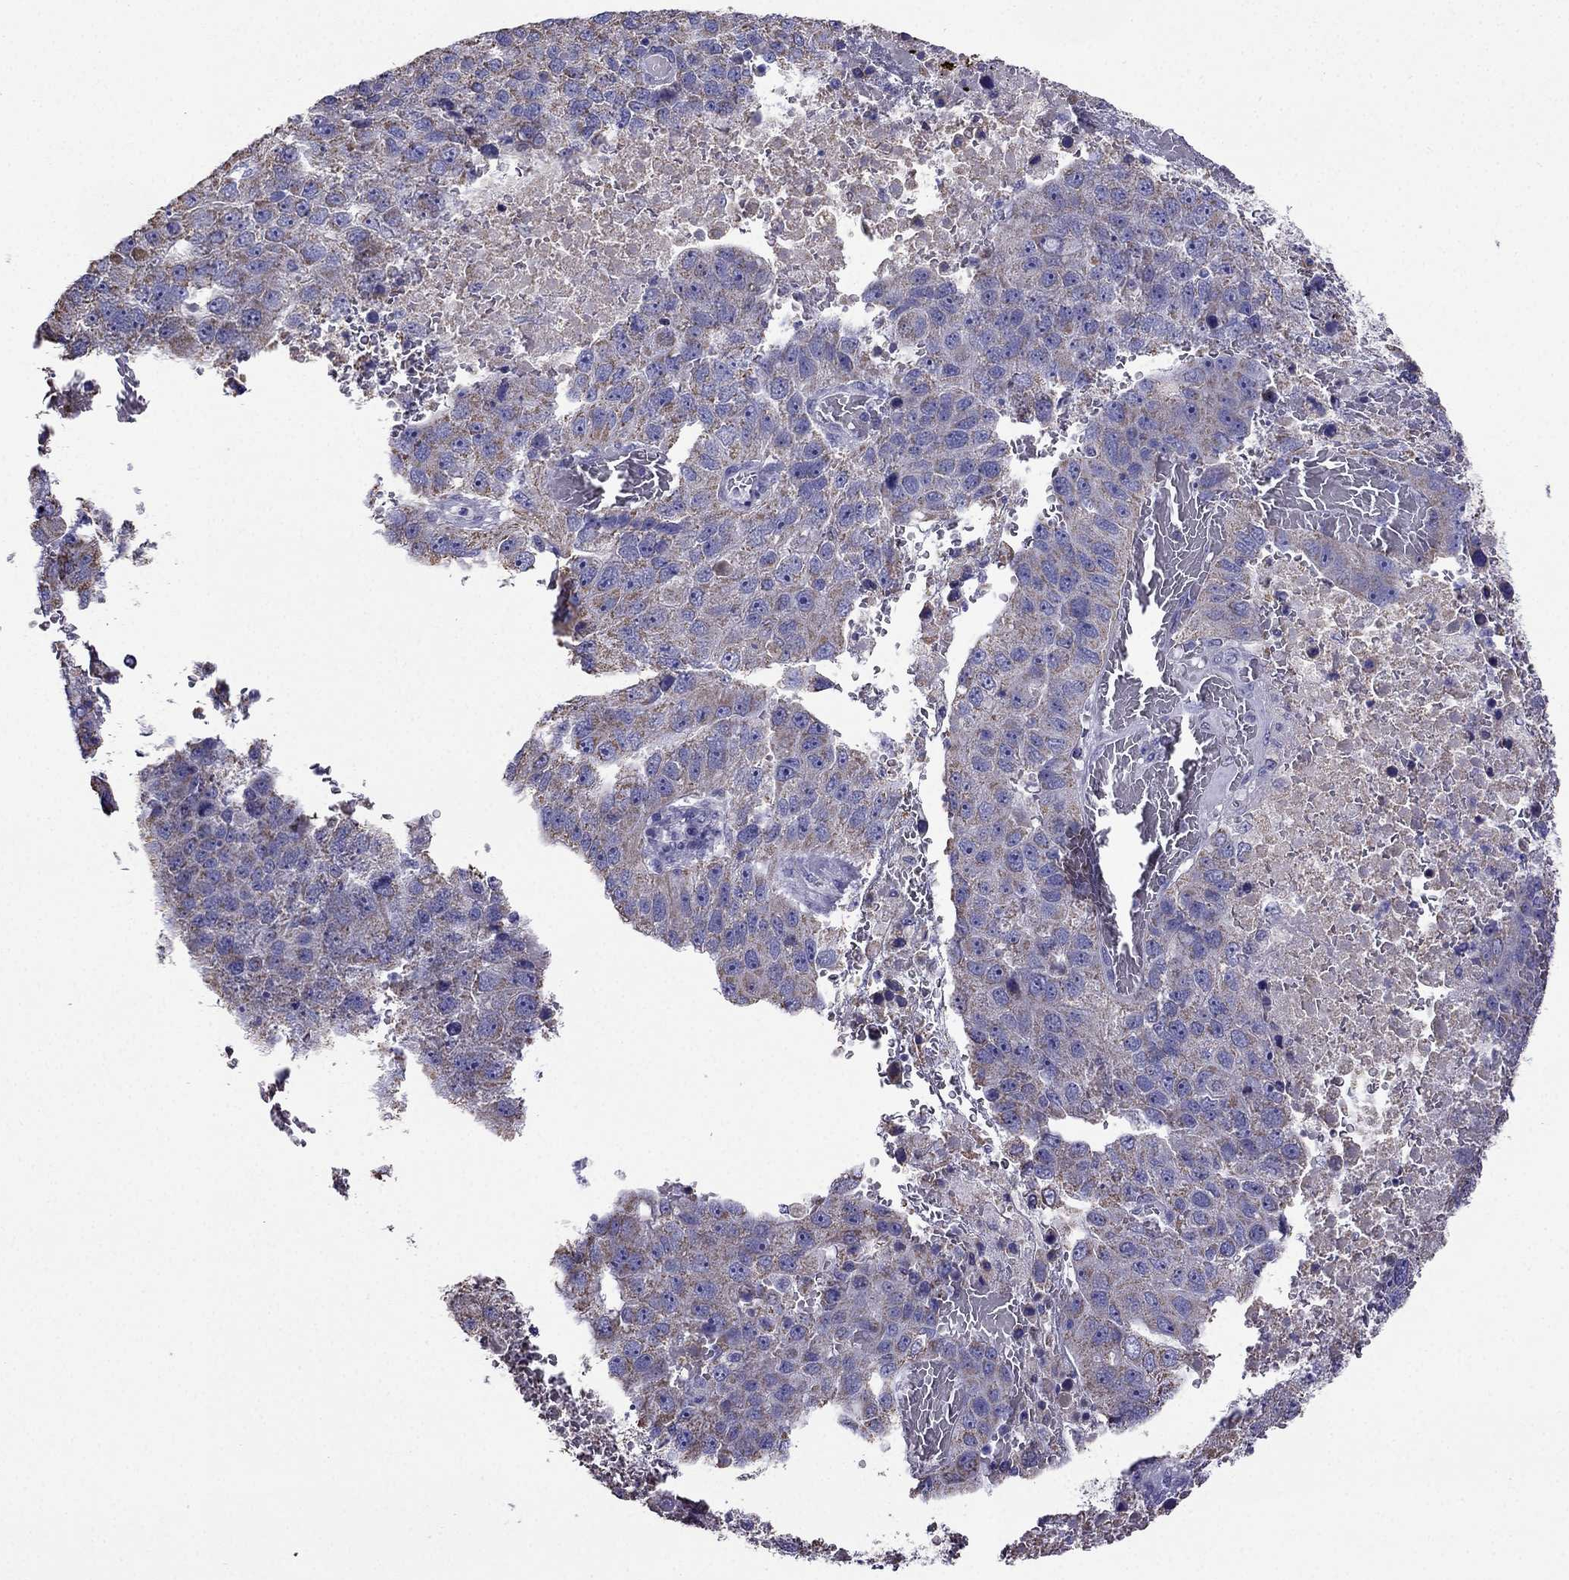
{"staining": {"intensity": "weak", "quantity": ">75%", "location": "cytoplasmic/membranous"}, "tissue": "pancreatic cancer", "cell_type": "Tumor cells", "image_type": "cancer", "snomed": [{"axis": "morphology", "description": "Adenocarcinoma, NOS"}, {"axis": "topography", "description": "Pancreas"}], "caption": "A low amount of weak cytoplasmic/membranous staining is appreciated in about >75% of tumor cells in pancreatic cancer (adenocarcinoma) tissue.", "gene": "DSC1", "patient": {"sex": "female", "age": 61}}